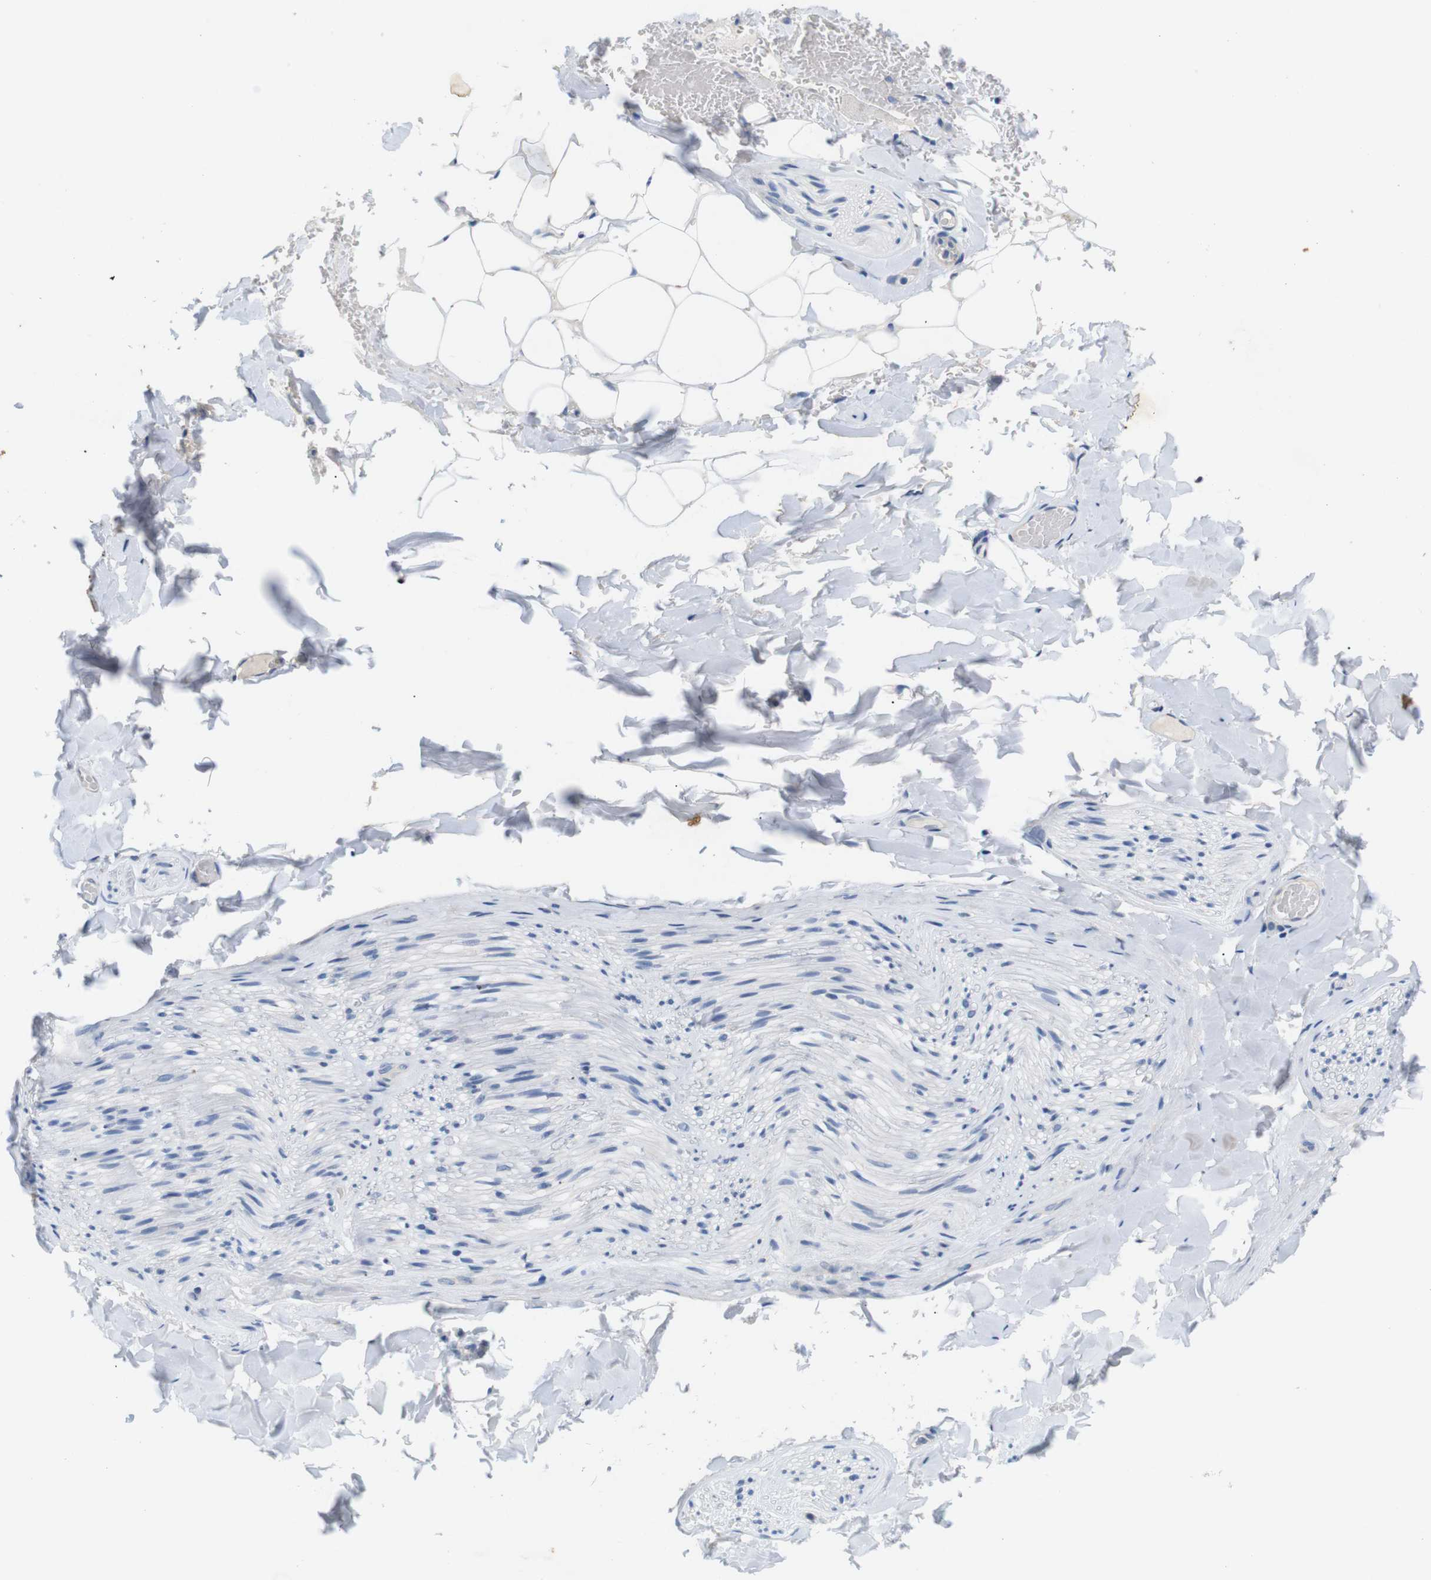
{"staining": {"intensity": "negative", "quantity": "none", "location": "none"}, "tissue": "adipose tissue", "cell_type": "Adipocytes", "image_type": "normal", "snomed": [{"axis": "morphology", "description": "Normal tissue, NOS"}, {"axis": "topography", "description": "Peripheral nerve tissue"}], "caption": "This is an immunohistochemistry (IHC) micrograph of benign human adipose tissue. There is no staining in adipocytes.", "gene": "ITGA5", "patient": {"sex": "male", "age": 70}}